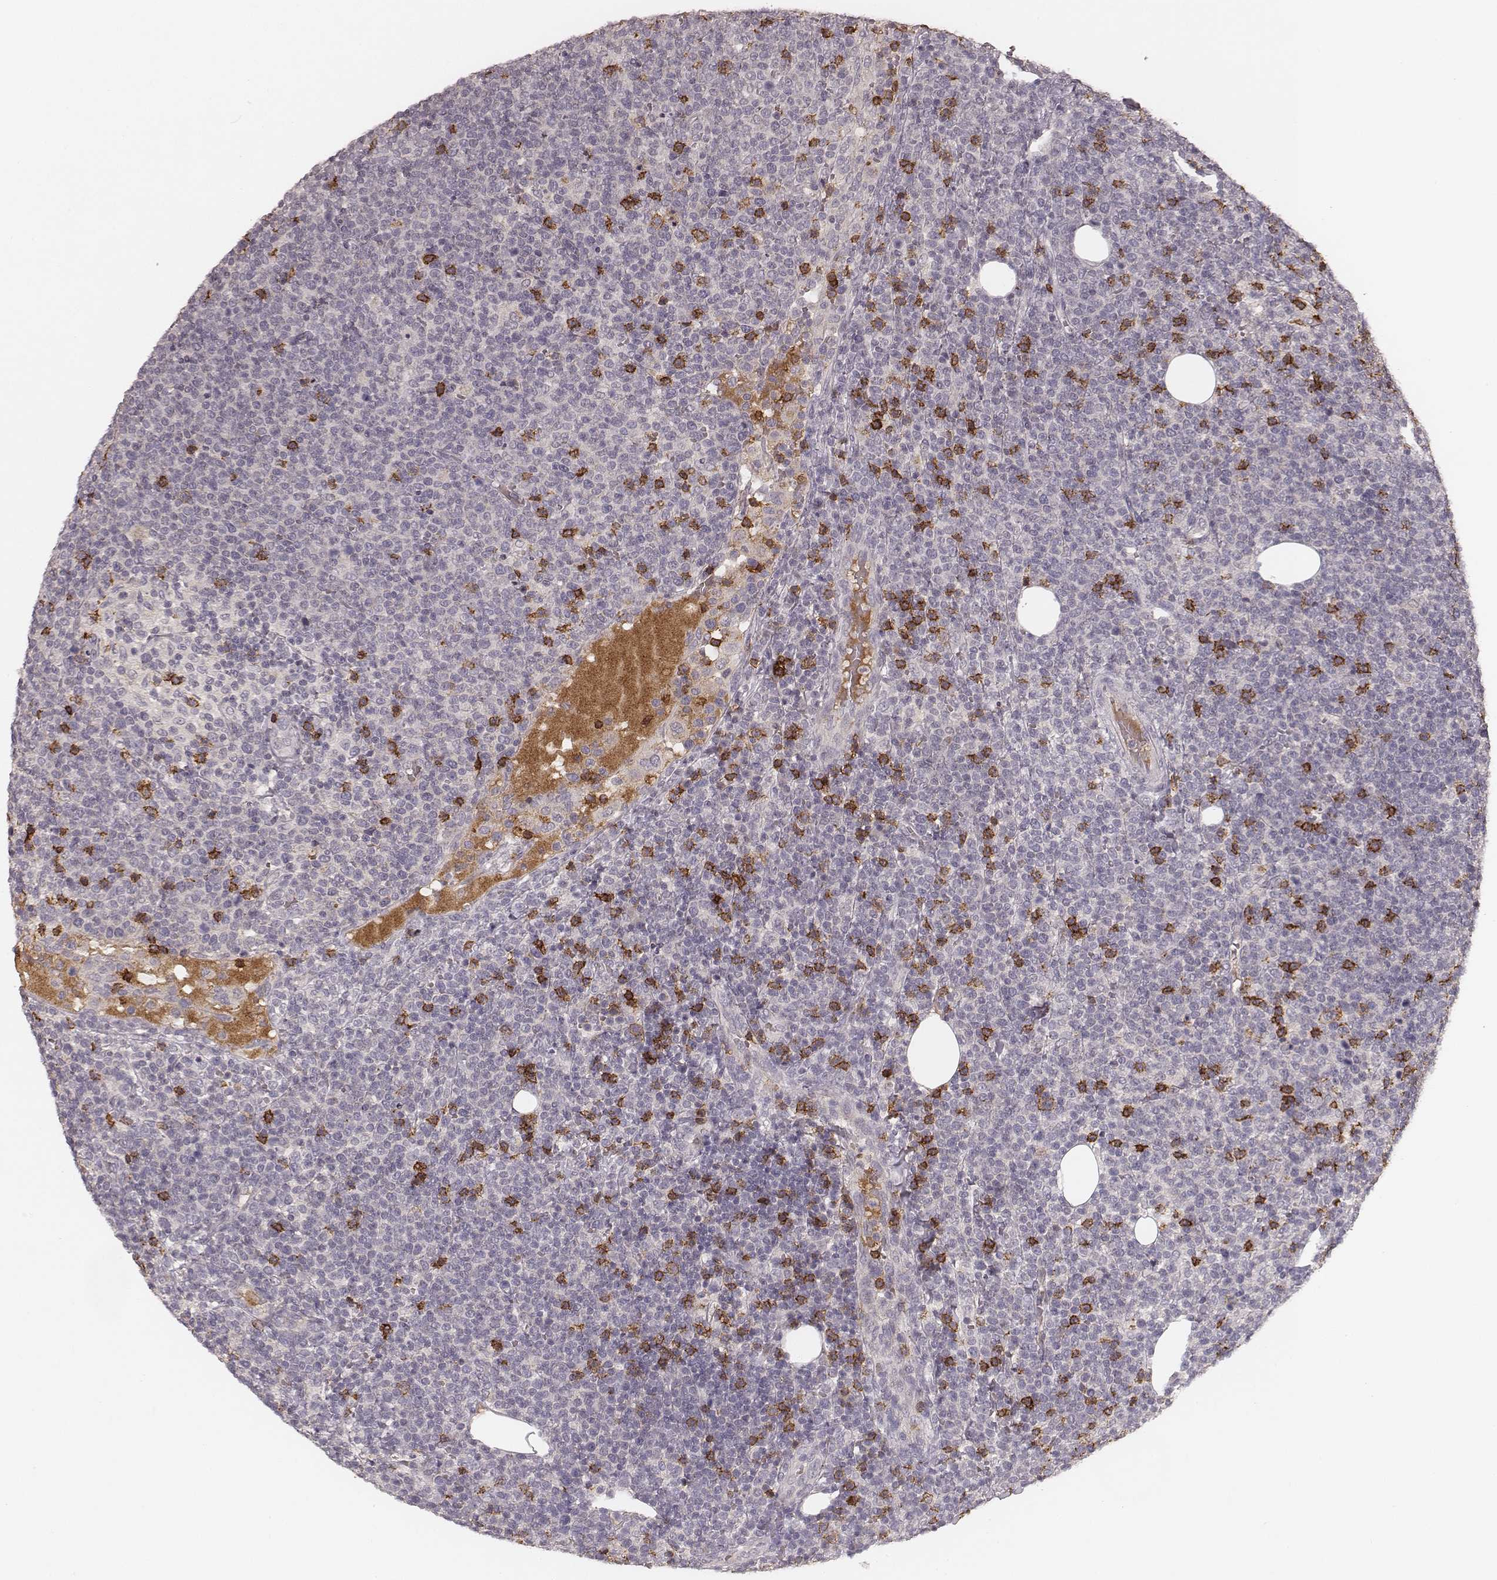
{"staining": {"intensity": "negative", "quantity": "none", "location": "none"}, "tissue": "lymphoma", "cell_type": "Tumor cells", "image_type": "cancer", "snomed": [{"axis": "morphology", "description": "Malignant lymphoma, non-Hodgkin's type, High grade"}, {"axis": "topography", "description": "Lymph node"}], "caption": "Immunohistochemistry (IHC) photomicrograph of neoplastic tissue: human lymphoma stained with DAB (3,3'-diaminobenzidine) shows no significant protein staining in tumor cells. The staining is performed using DAB brown chromogen with nuclei counter-stained in using hematoxylin.", "gene": "CD8A", "patient": {"sex": "male", "age": 61}}